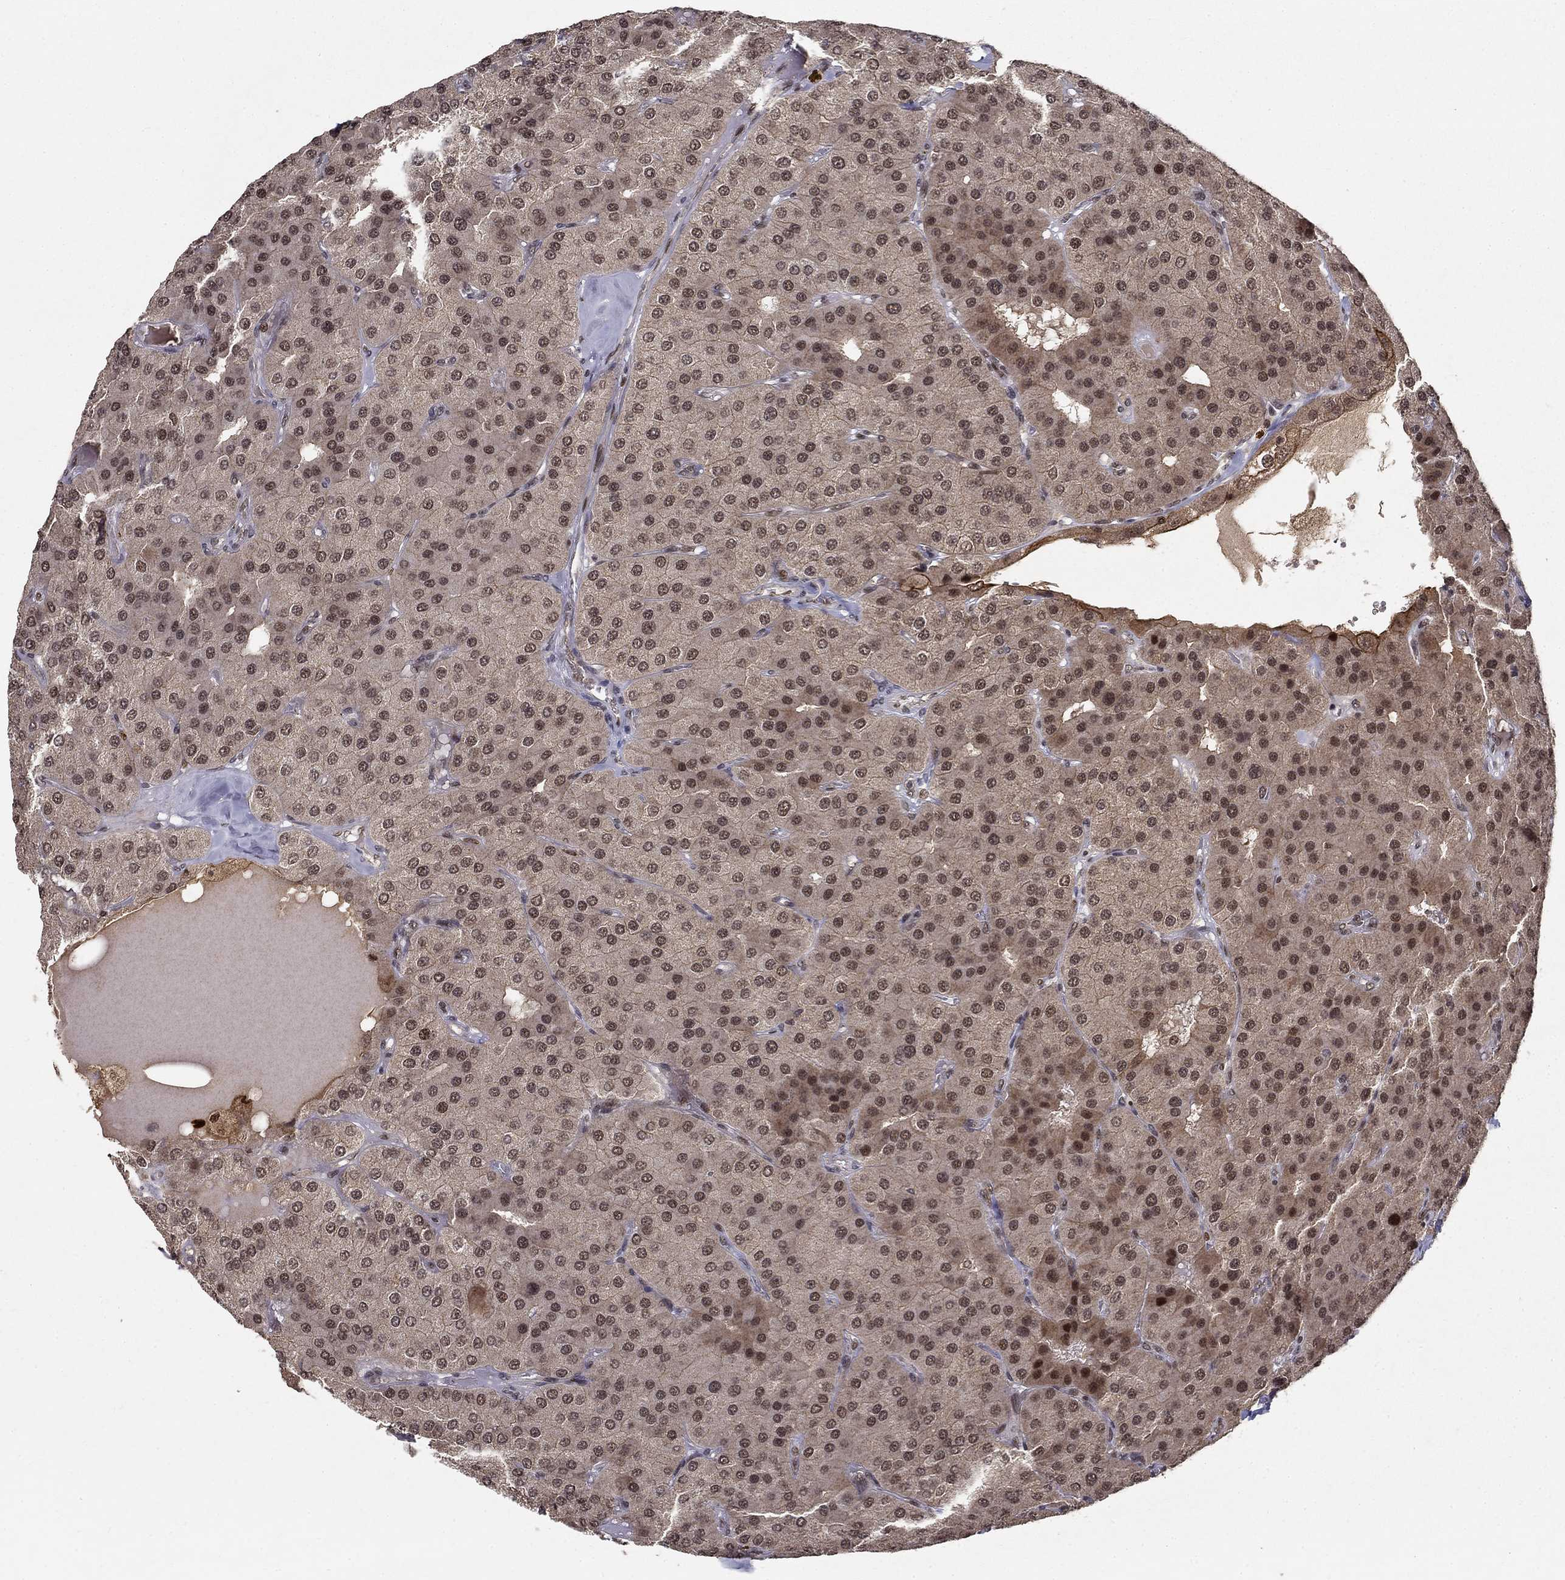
{"staining": {"intensity": "weak", "quantity": "<25%", "location": "nuclear"}, "tissue": "parathyroid gland", "cell_type": "Glandular cells", "image_type": "normal", "snomed": [{"axis": "morphology", "description": "Normal tissue, NOS"}, {"axis": "morphology", "description": "Adenoma, NOS"}, {"axis": "topography", "description": "Parathyroid gland"}], "caption": "Immunohistochemical staining of unremarkable human parathyroid gland reveals no significant staining in glandular cells. (DAB immunohistochemistry (IHC) visualized using brightfield microscopy, high magnification).", "gene": "CDCA7L", "patient": {"sex": "female", "age": 86}}